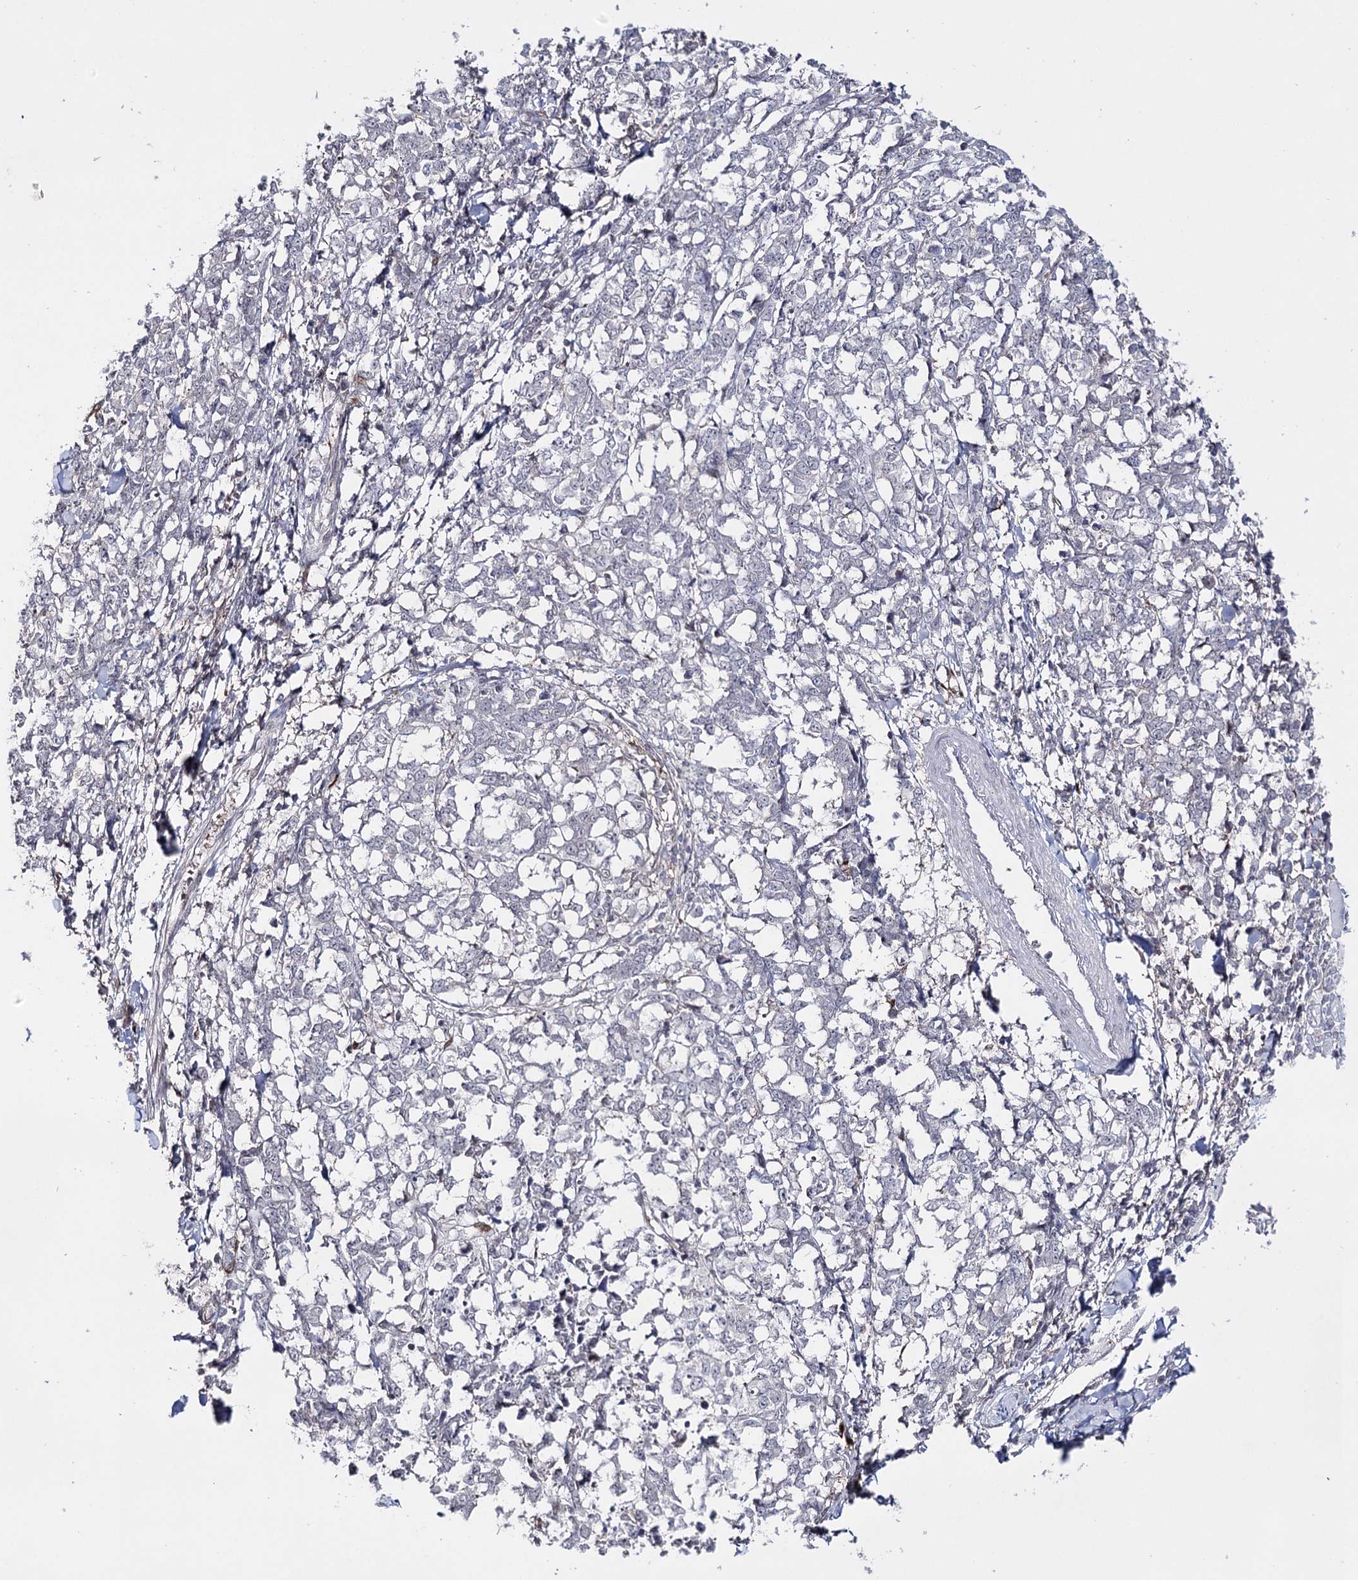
{"staining": {"intensity": "negative", "quantity": "none", "location": "none"}, "tissue": "melanoma", "cell_type": "Tumor cells", "image_type": "cancer", "snomed": [{"axis": "morphology", "description": "Malignant melanoma, NOS"}, {"axis": "topography", "description": "Skin"}], "caption": "Human melanoma stained for a protein using immunohistochemistry shows no staining in tumor cells.", "gene": "HSD11B2", "patient": {"sex": "female", "age": 72}}